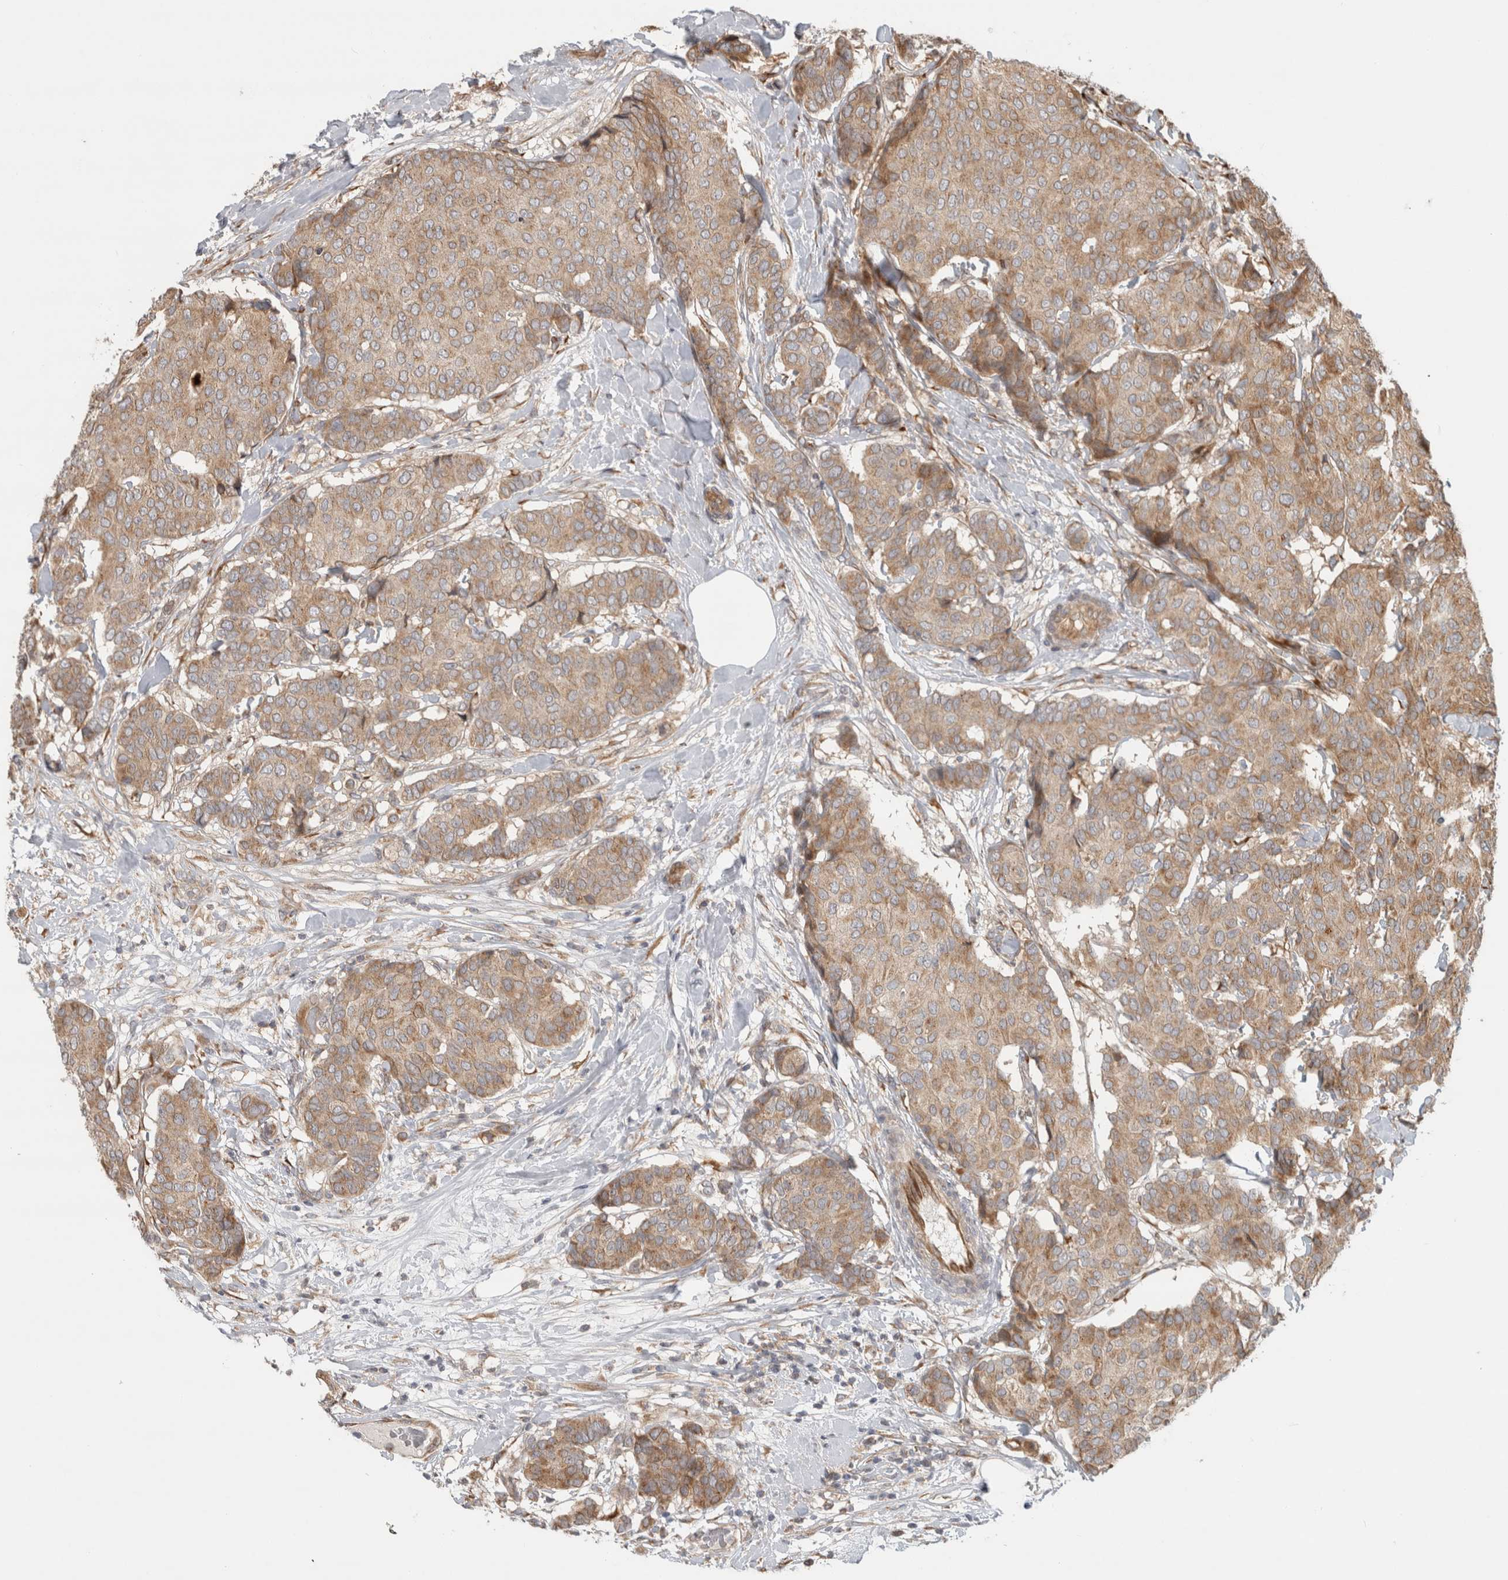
{"staining": {"intensity": "moderate", "quantity": ">75%", "location": "cytoplasmic/membranous"}, "tissue": "breast cancer", "cell_type": "Tumor cells", "image_type": "cancer", "snomed": [{"axis": "morphology", "description": "Duct carcinoma"}, {"axis": "topography", "description": "Breast"}], "caption": "A micrograph showing moderate cytoplasmic/membranous staining in approximately >75% of tumor cells in breast cancer, as visualized by brown immunohistochemical staining.", "gene": "TUBD1", "patient": {"sex": "female", "age": 75}}